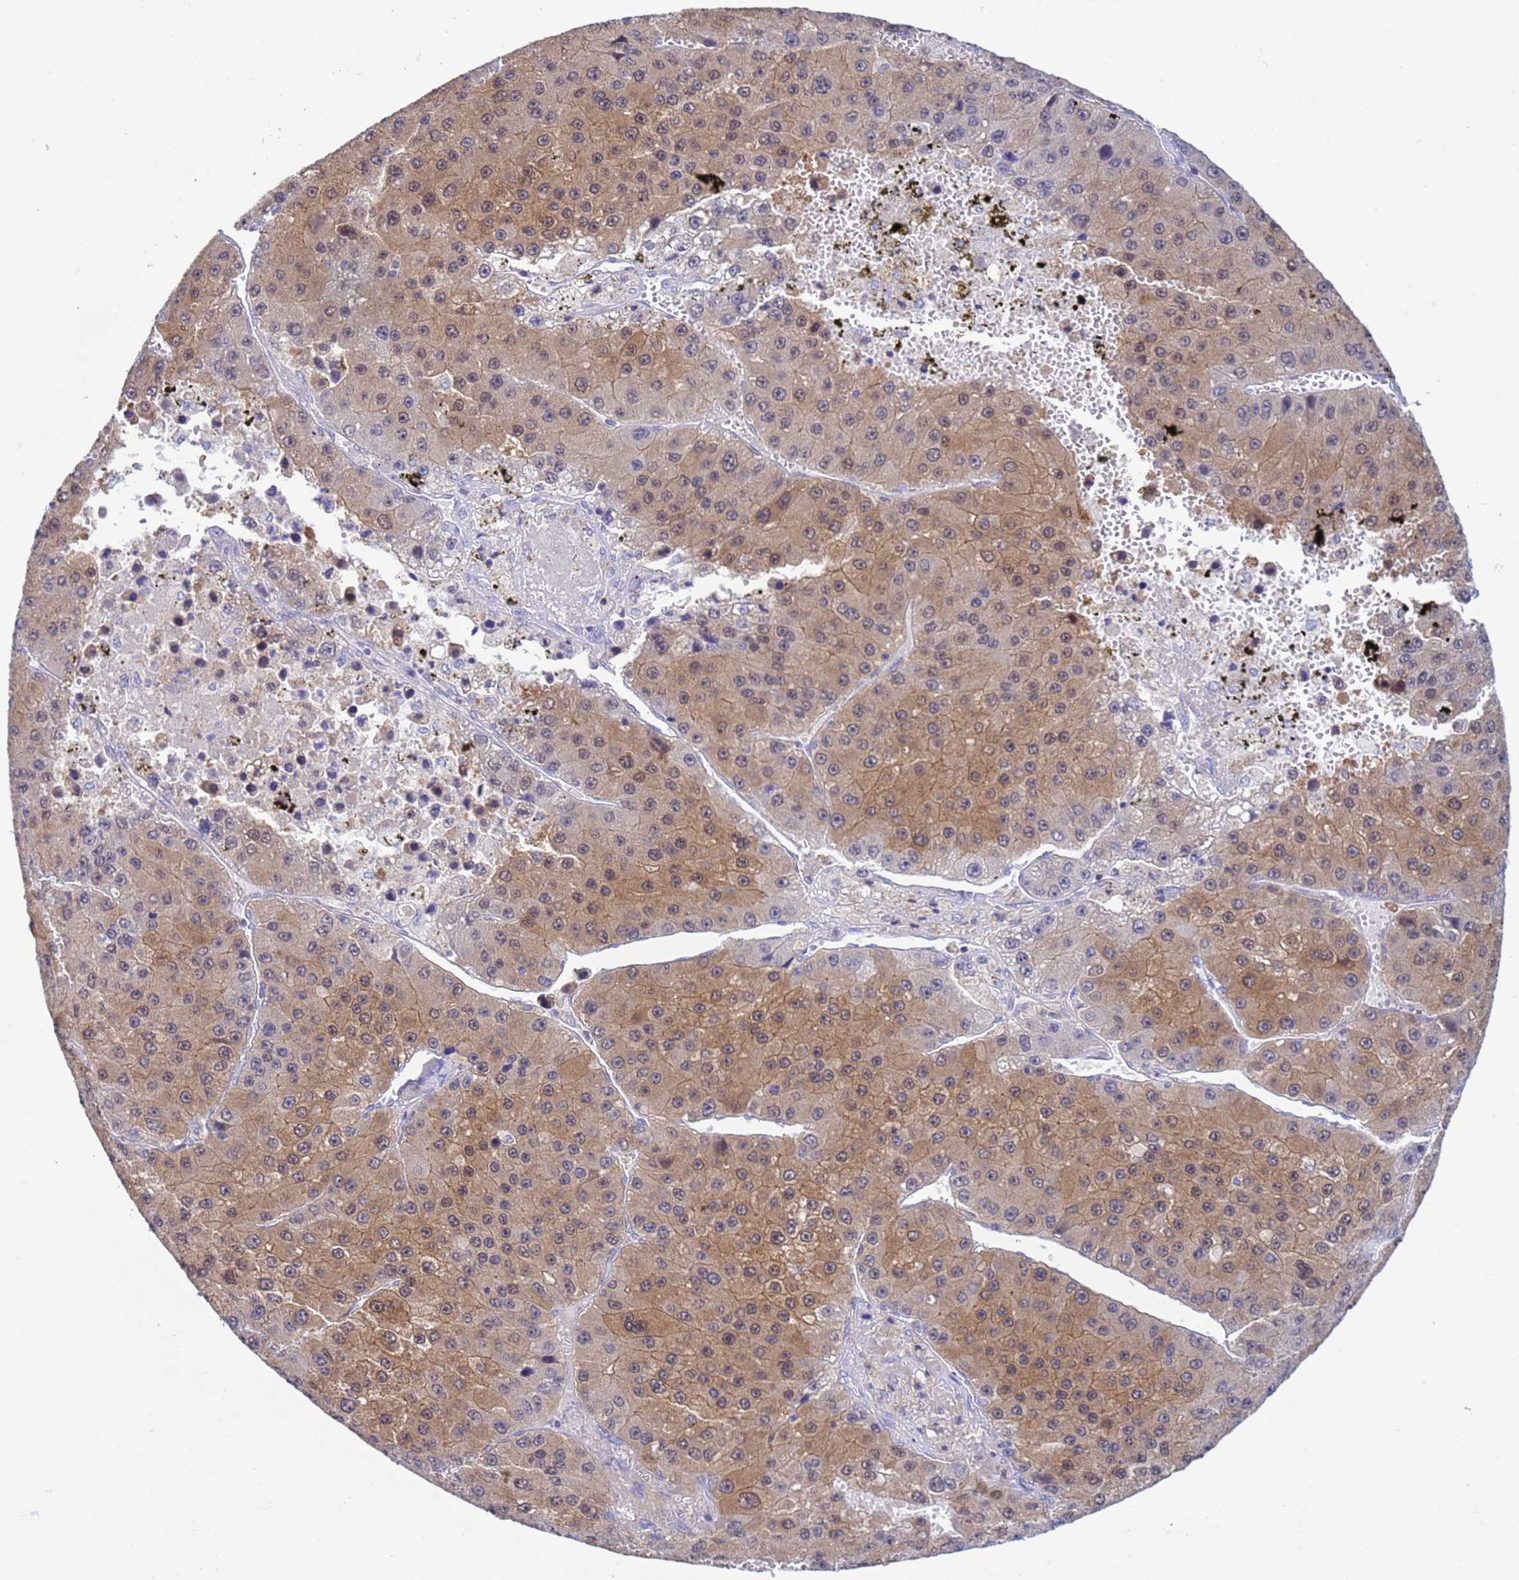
{"staining": {"intensity": "moderate", "quantity": ">75%", "location": "cytoplasmic/membranous"}, "tissue": "liver cancer", "cell_type": "Tumor cells", "image_type": "cancer", "snomed": [{"axis": "morphology", "description": "Carcinoma, Hepatocellular, NOS"}, {"axis": "topography", "description": "Liver"}], "caption": "A micrograph of hepatocellular carcinoma (liver) stained for a protein displays moderate cytoplasmic/membranous brown staining in tumor cells. The protein is shown in brown color, while the nuclei are stained blue.", "gene": "KLHL13", "patient": {"sex": "female", "age": 73}}